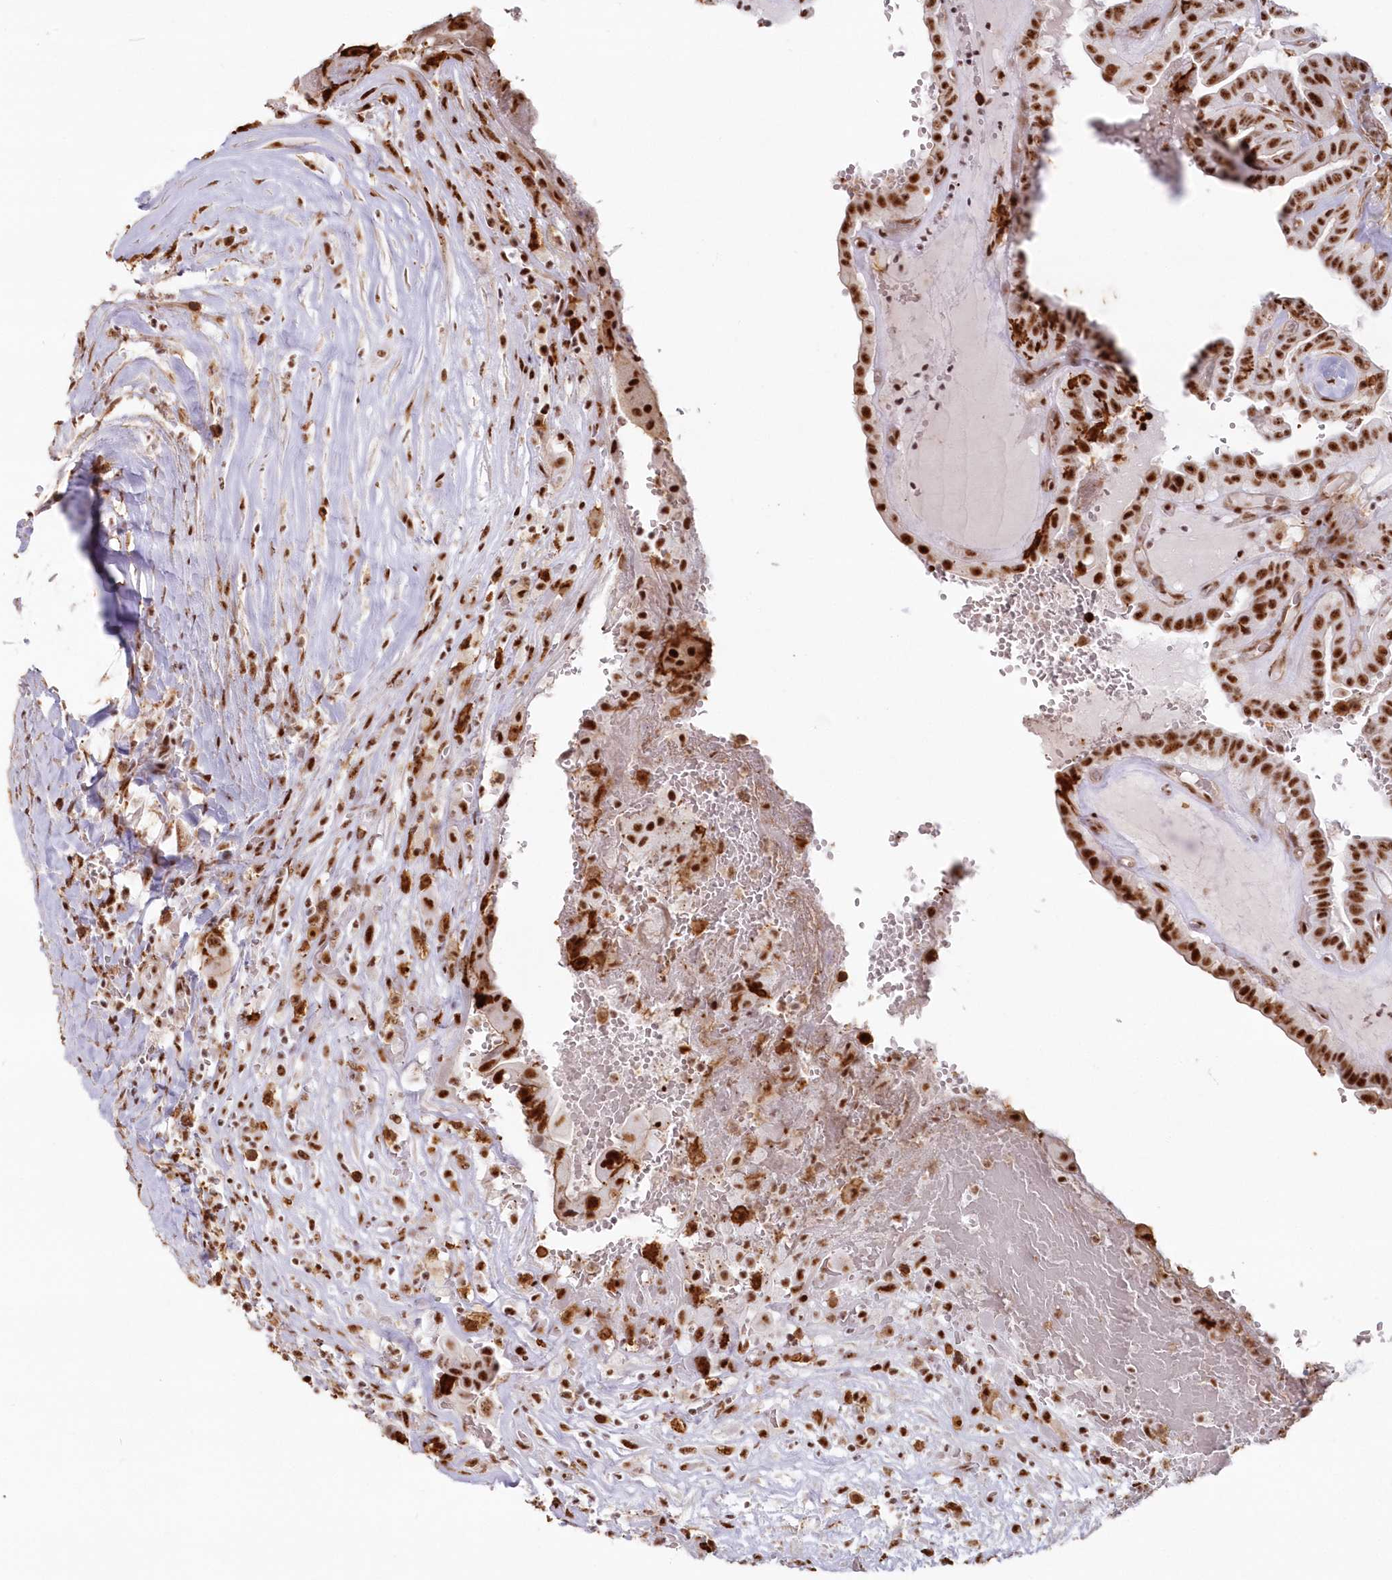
{"staining": {"intensity": "strong", "quantity": ">75%", "location": "nuclear"}, "tissue": "thyroid cancer", "cell_type": "Tumor cells", "image_type": "cancer", "snomed": [{"axis": "morphology", "description": "Papillary adenocarcinoma, NOS"}, {"axis": "topography", "description": "Thyroid gland"}], "caption": "This image displays immunohistochemistry (IHC) staining of thyroid papillary adenocarcinoma, with high strong nuclear expression in about >75% of tumor cells.", "gene": "DDX46", "patient": {"sex": "male", "age": 77}}